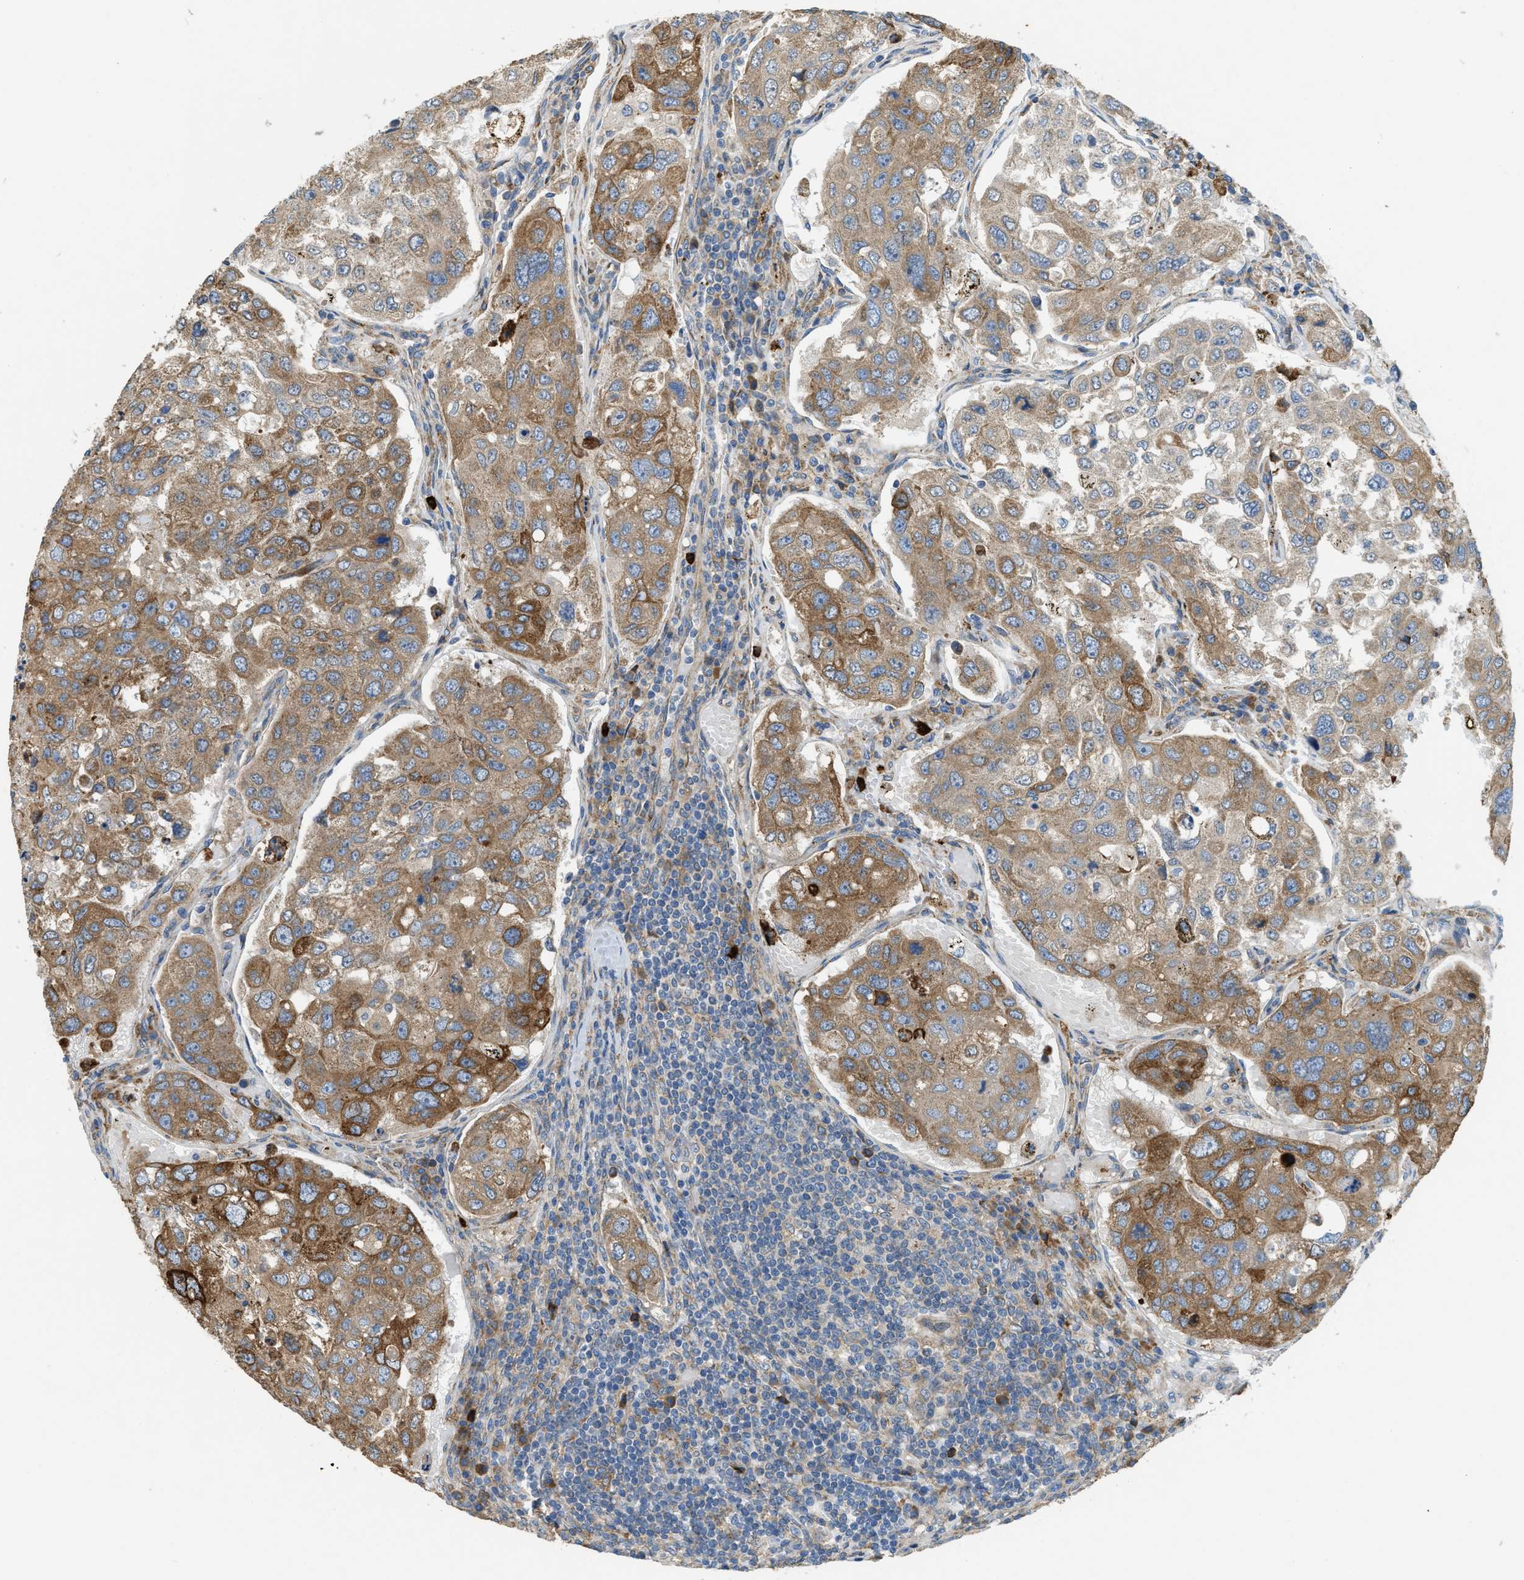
{"staining": {"intensity": "moderate", "quantity": ">75%", "location": "cytoplasmic/membranous"}, "tissue": "urothelial cancer", "cell_type": "Tumor cells", "image_type": "cancer", "snomed": [{"axis": "morphology", "description": "Urothelial carcinoma, High grade"}, {"axis": "topography", "description": "Lymph node"}, {"axis": "topography", "description": "Urinary bladder"}], "caption": "A medium amount of moderate cytoplasmic/membranous staining is identified in approximately >75% of tumor cells in high-grade urothelial carcinoma tissue.", "gene": "TMEM68", "patient": {"sex": "male", "age": 51}}